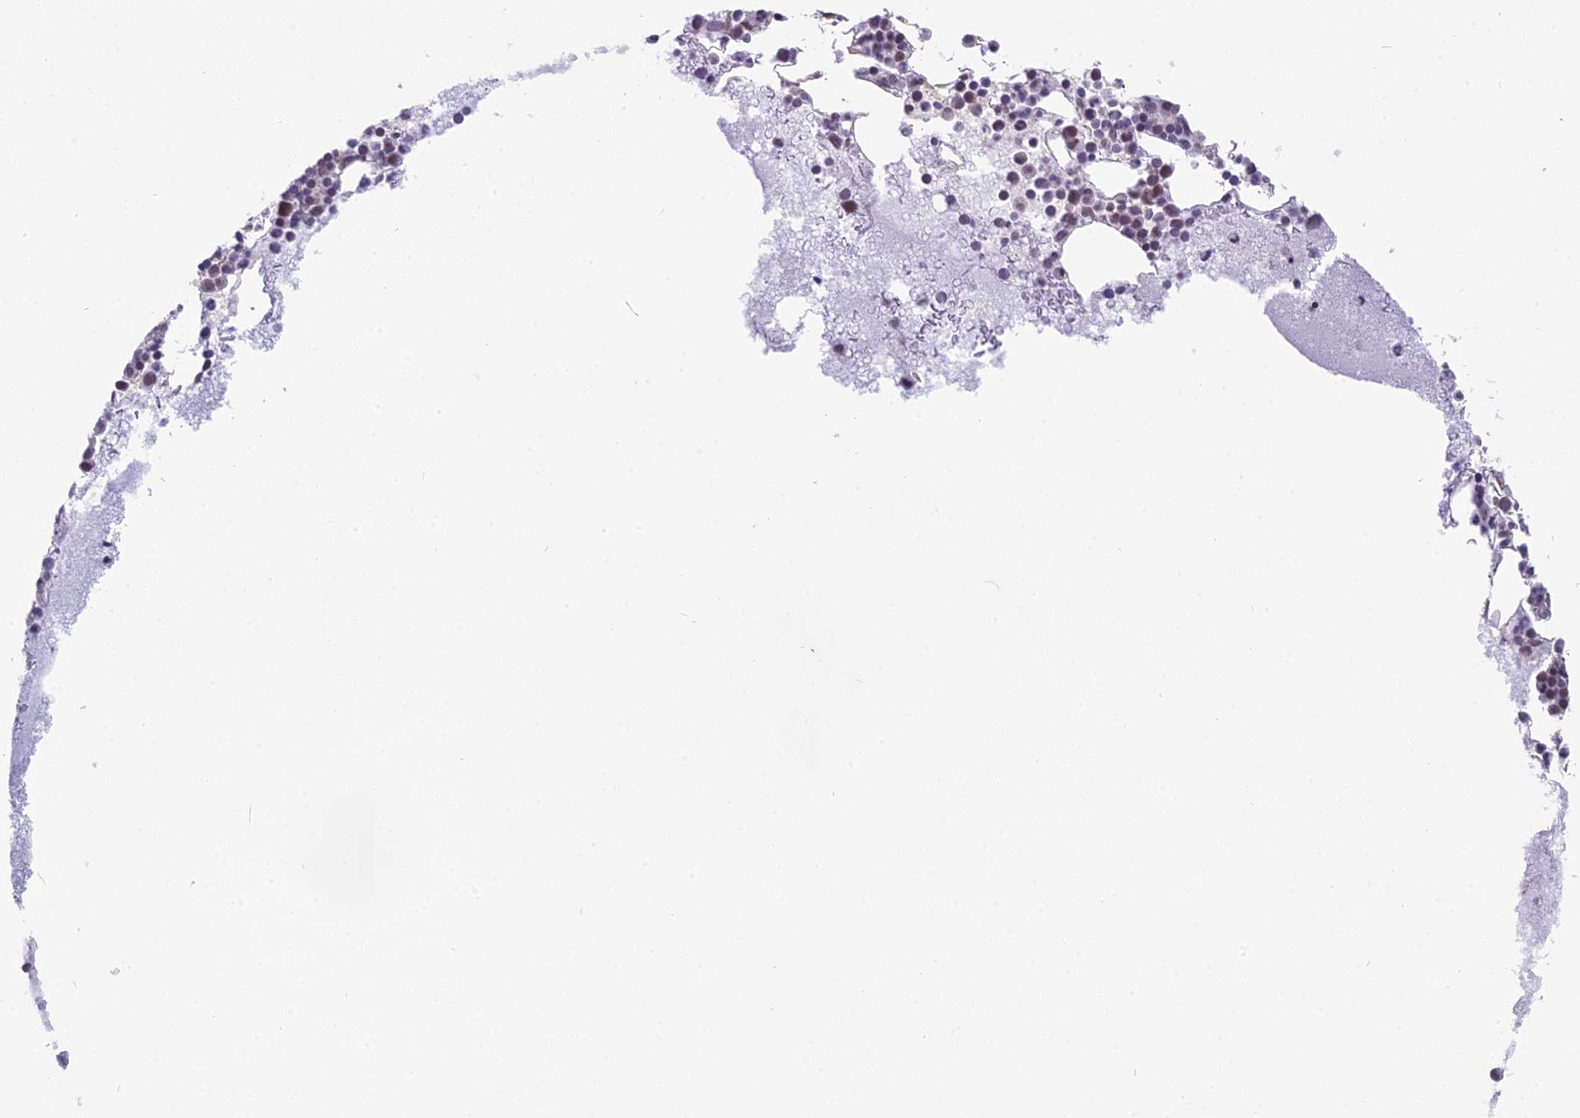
{"staining": {"intensity": "moderate", "quantity": "<25%", "location": "nuclear"}, "tissue": "bone marrow", "cell_type": "Hematopoietic cells", "image_type": "normal", "snomed": [{"axis": "morphology", "description": "Normal tissue, NOS"}, {"axis": "topography", "description": "Bone marrow"}], "caption": "Immunohistochemistry photomicrograph of unremarkable bone marrow: bone marrow stained using IHC exhibits low levels of moderate protein expression localized specifically in the nuclear of hematopoietic cells, appearing as a nuclear brown color.", "gene": "ARHGAP40", "patient": {"sex": "female", "age": 76}}